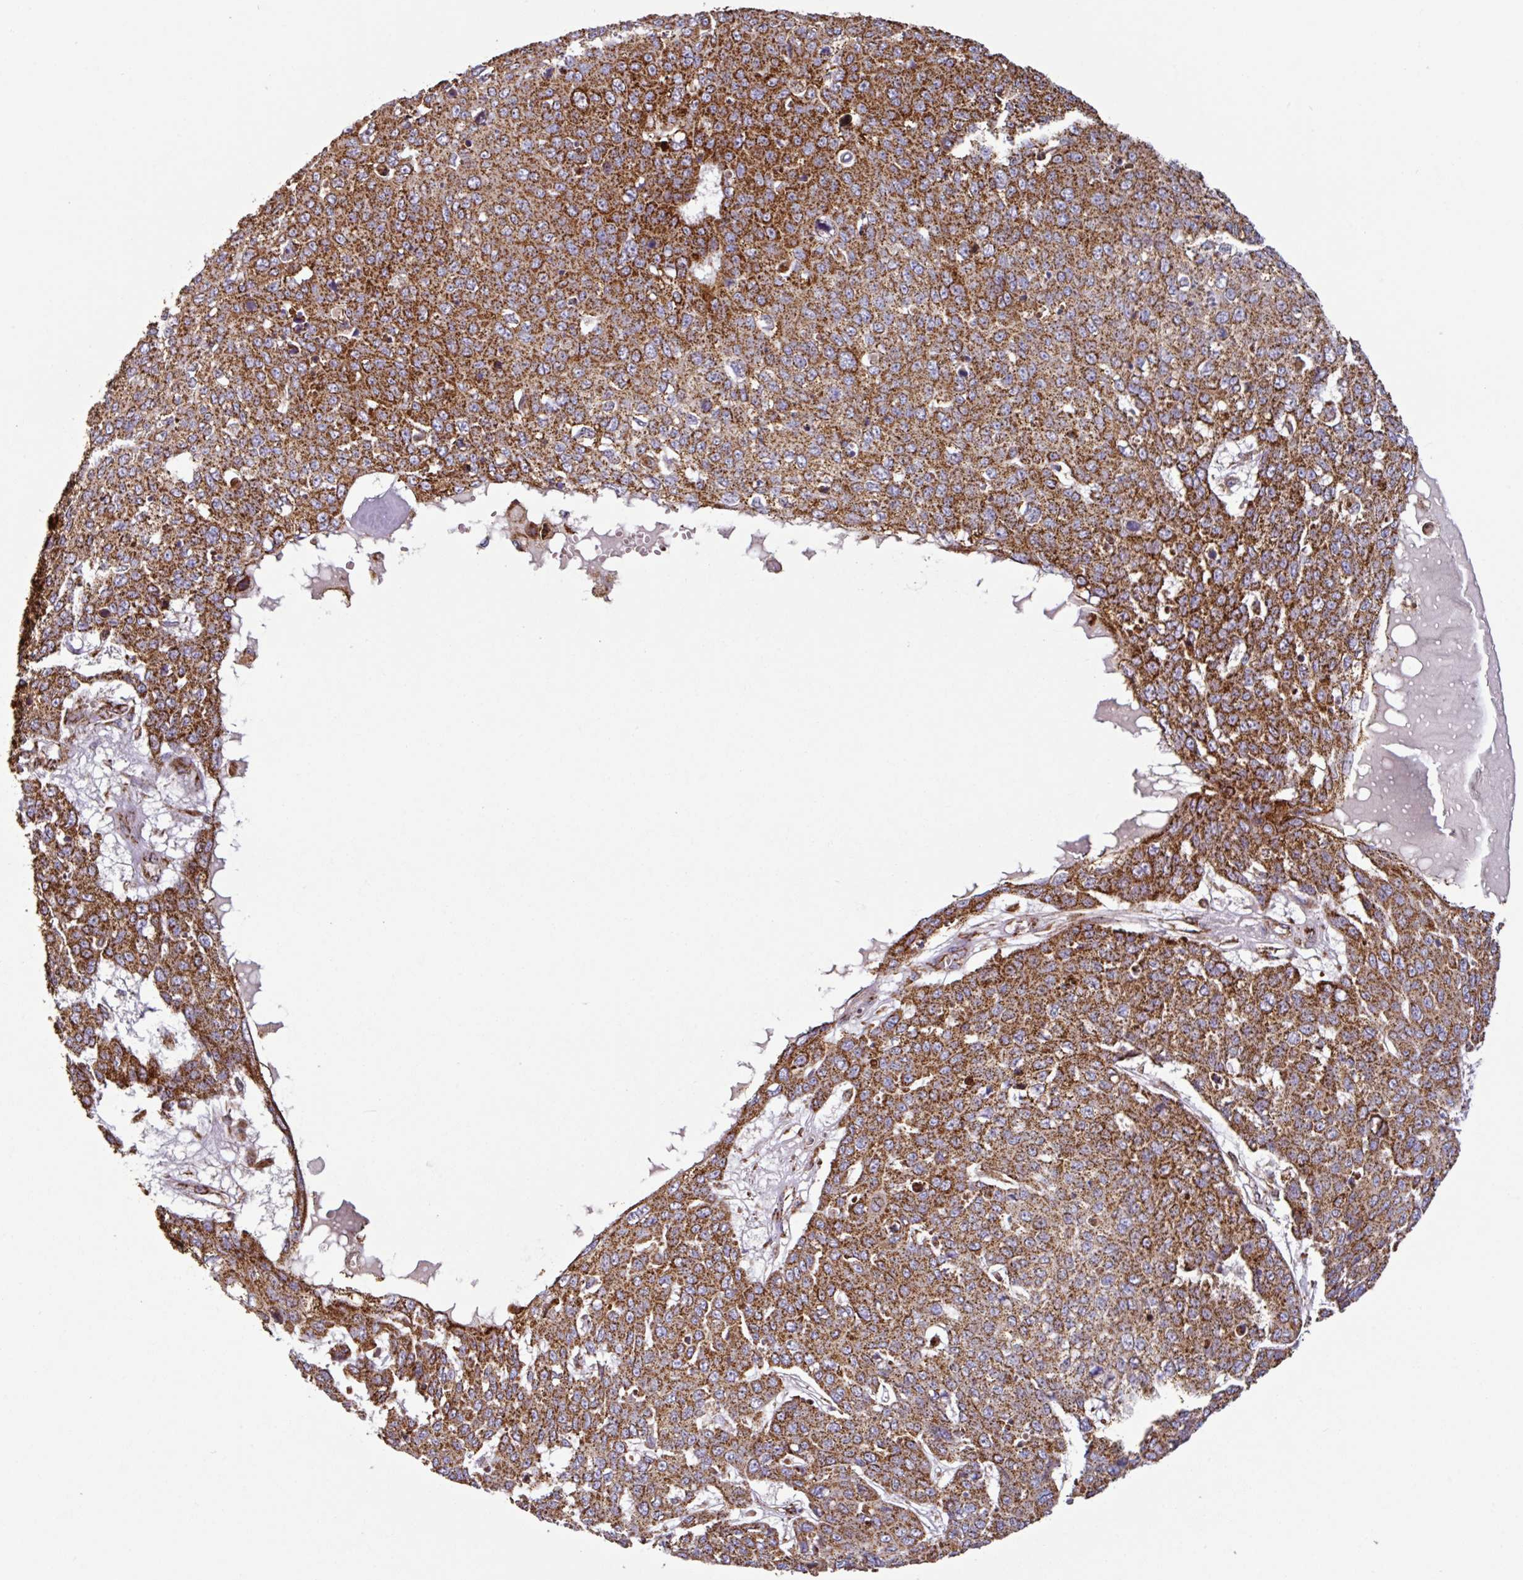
{"staining": {"intensity": "strong", "quantity": ">75%", "location": "cytoplasmic/membranous"}, "tissue": "skin cancer", "cell_type": "Tumor cells", "image_type": "cancer", "snomed": [{"axis": "morphology", "description": "Squamous cell carcinoma, NOS"}, {"axis": "topography", "description": "Skin"}], "caption": "Skin cancer (squamous cell carcinoma) was stained to show a protein in brown. There is high levels of strong cytoplasmic/membranous staining in about >75% of tumor cells.", "gene": "TRAP1", "patient": {"sex": "male", "age": 71}}